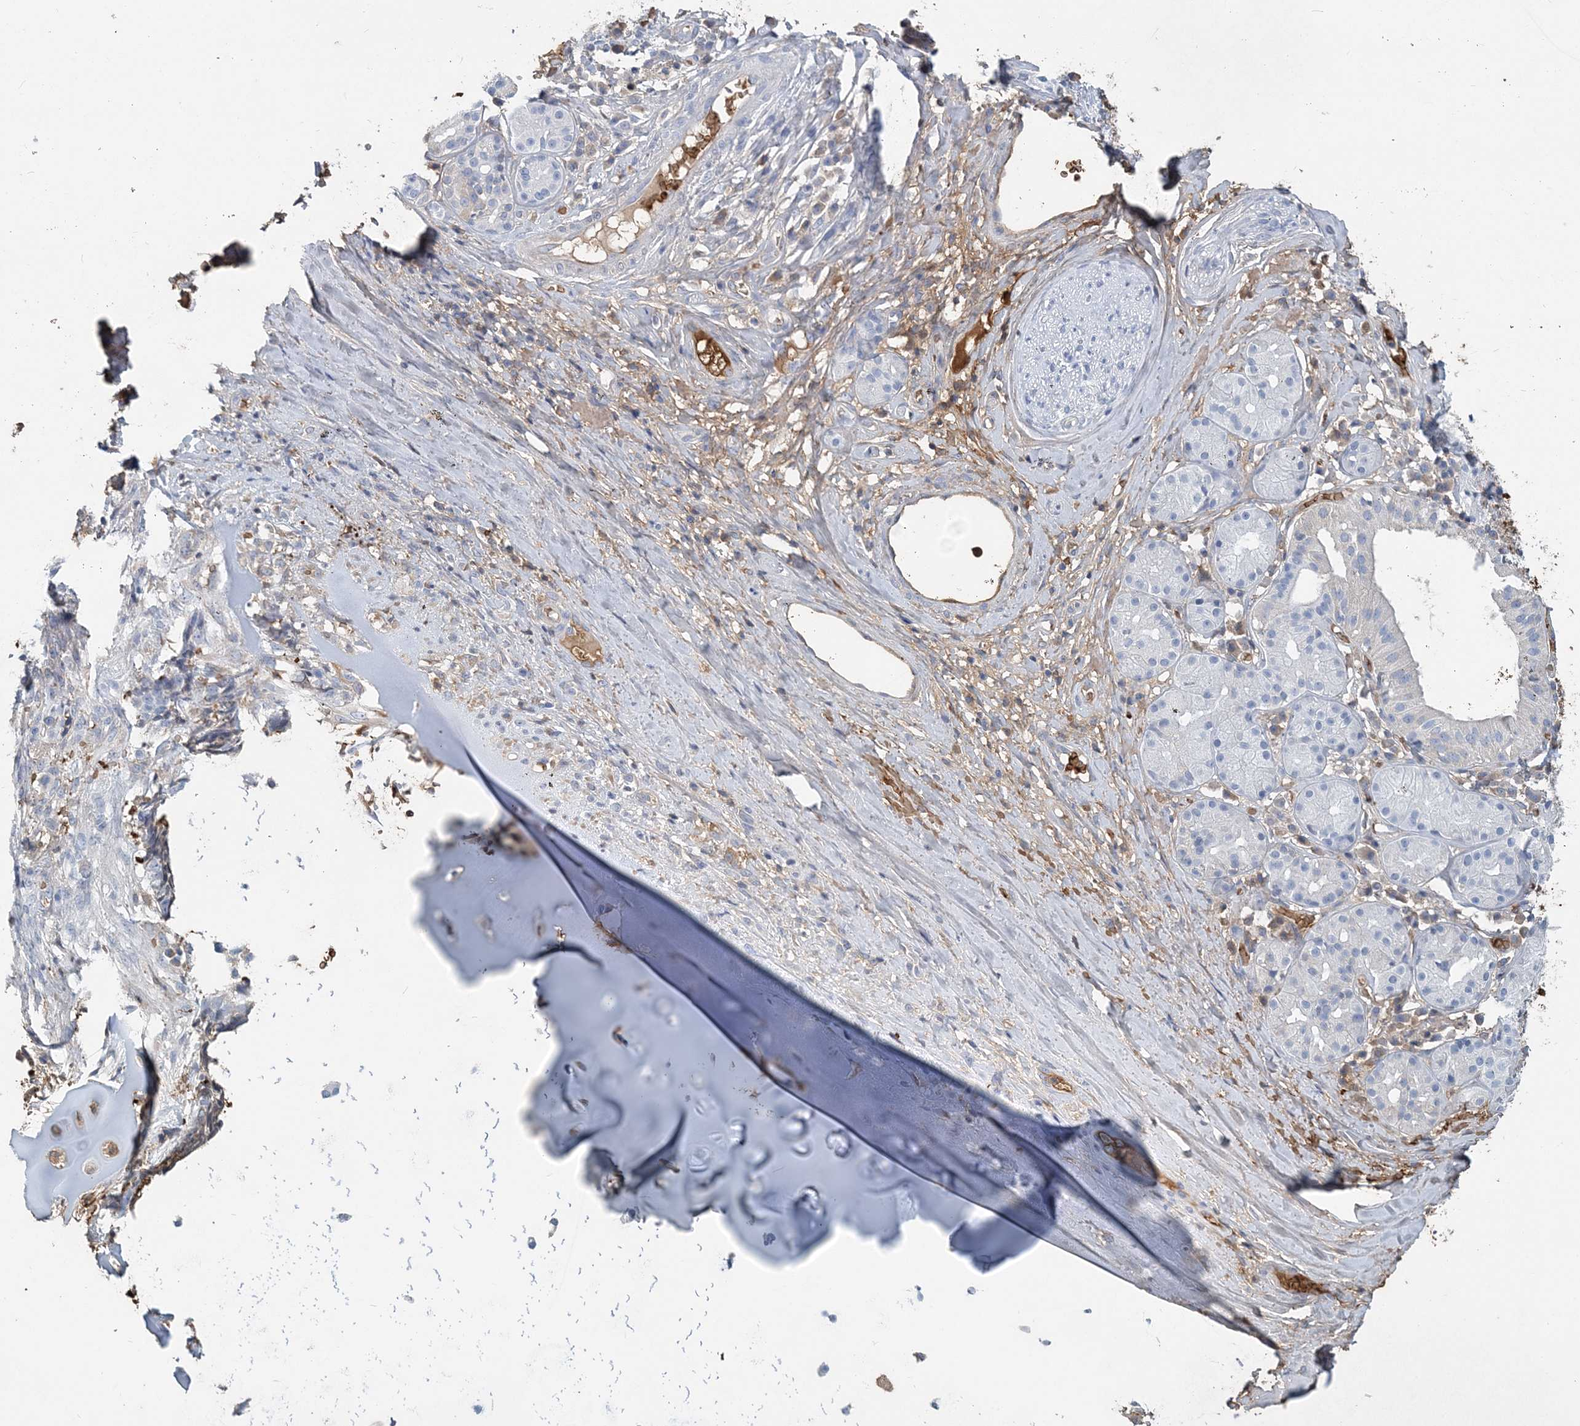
{"staining": {"intensity": "negative", "quantity": "none", "location": "none"}, "tissue": "adipose tissue", "cell_type": "Adipocytes", "image_type": "normal", "snomed": [{"axis": "morphology", "description": "Normal tissue, NOS"}, {"axis": "morphology", "description": "Basal cell carcinoma"}, {"axis": "topography", "description": "Cartilage tissue"}, {"axis": "topography", "description": "Nasopharynx"}, {"axis": "topography", "description": "Oral tissue"}], "caption": "Immunohistochemistry (IHC) micrograph of unremarkable adipose tissue: human adipose tissue stained with DAB (3,3'-diaminobenzidine) shows no significant protein positivity in adipocytes.", "gene": "HBD", "patient": {"sex": "female", "age": 77}}